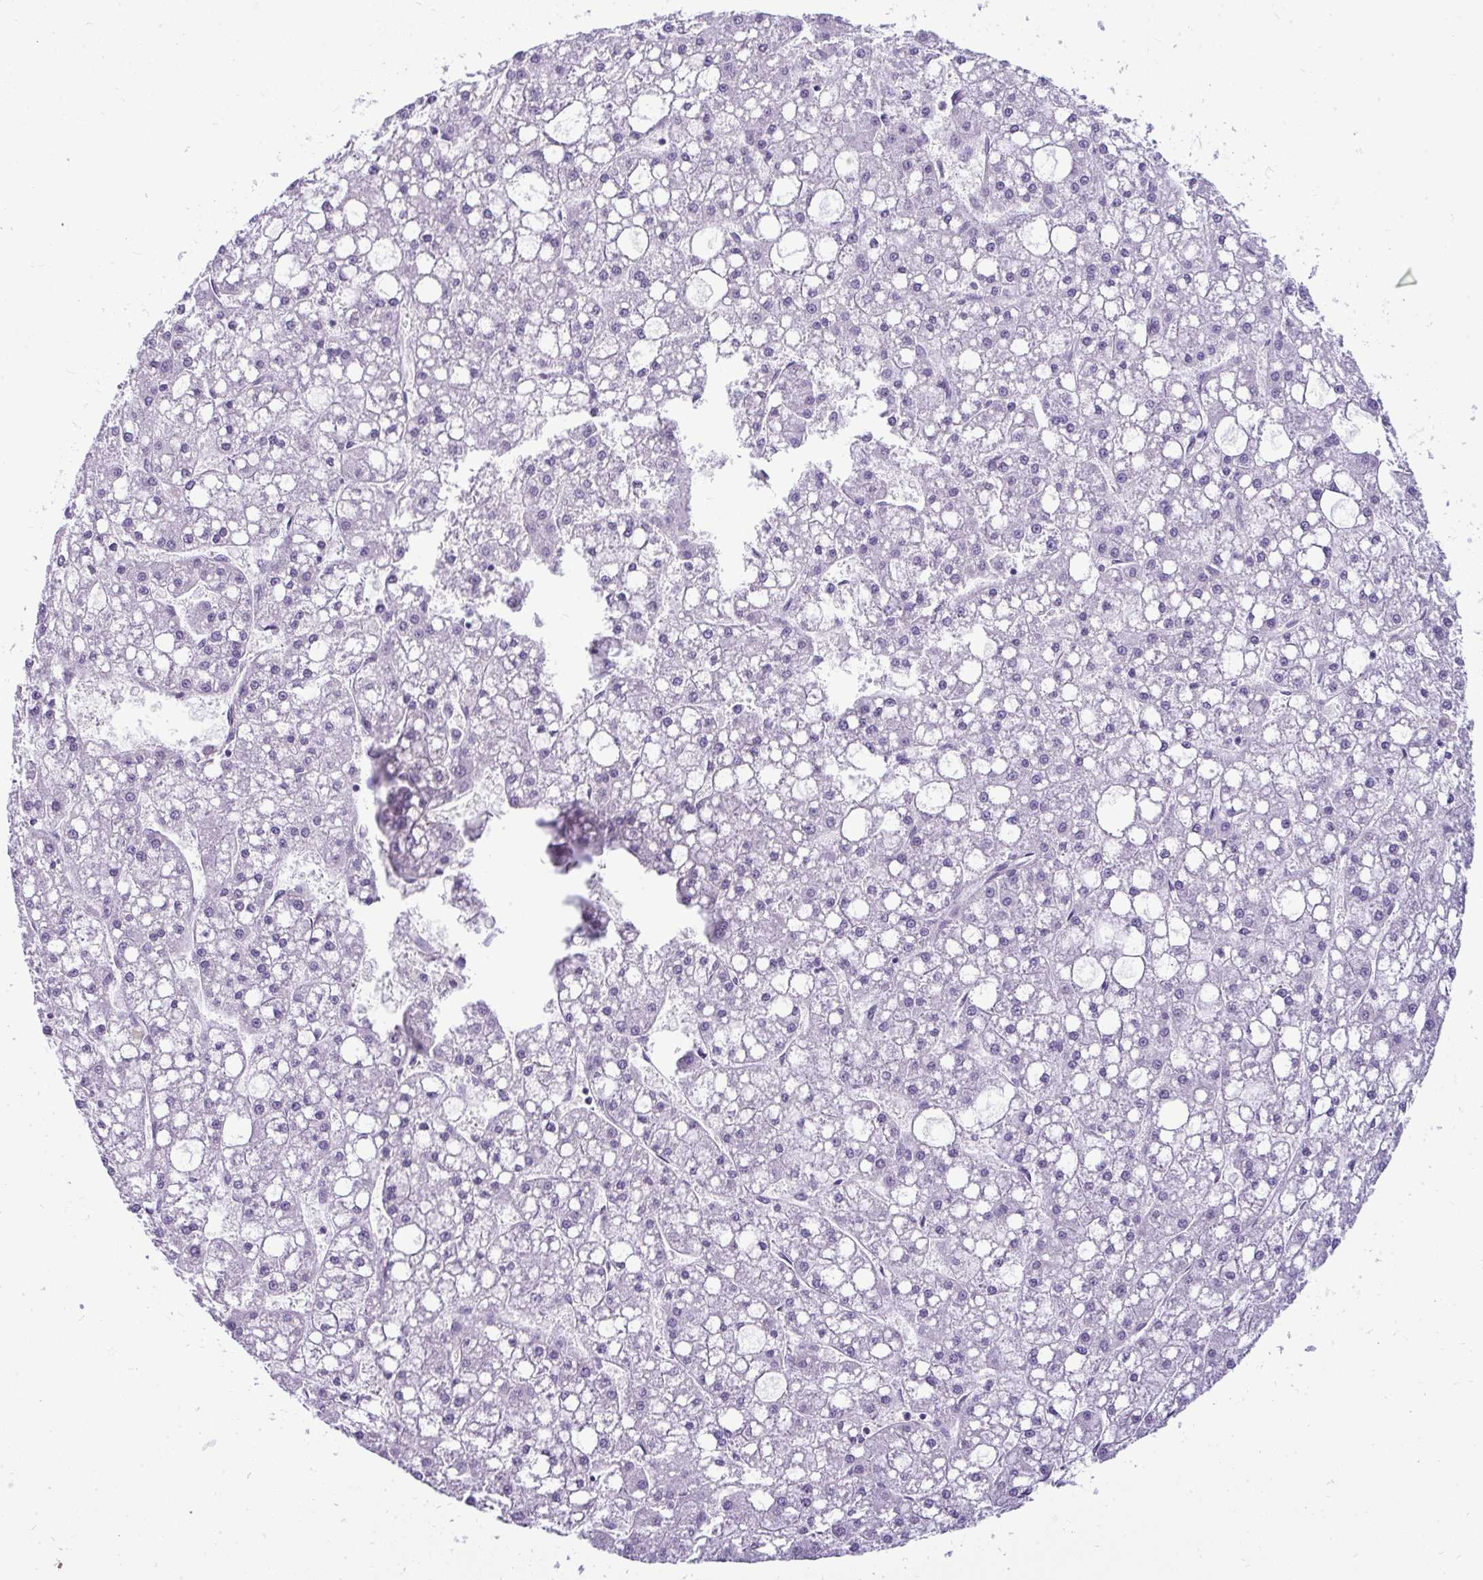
{"staining": {"intensity": "negative", "quantity": "none", "location": "none"}, "tissue": "liver cancer", "cell_type": "Tumor cells", "image_type": "cancer", "snomed": [{"axis": "morphology", "description": "Carcinoma, Hepatocellular, NOS"}, {"axis": "topography", "description": "Liver"}], "caption": "Tumor cells are negative for protein expression in human liver cancer (hepatocellular carcinoma). (IHC, brightfield microscopy, high magnification).", "gene": "SUZ12", "patient": {"sex": "male", "age": 67}}